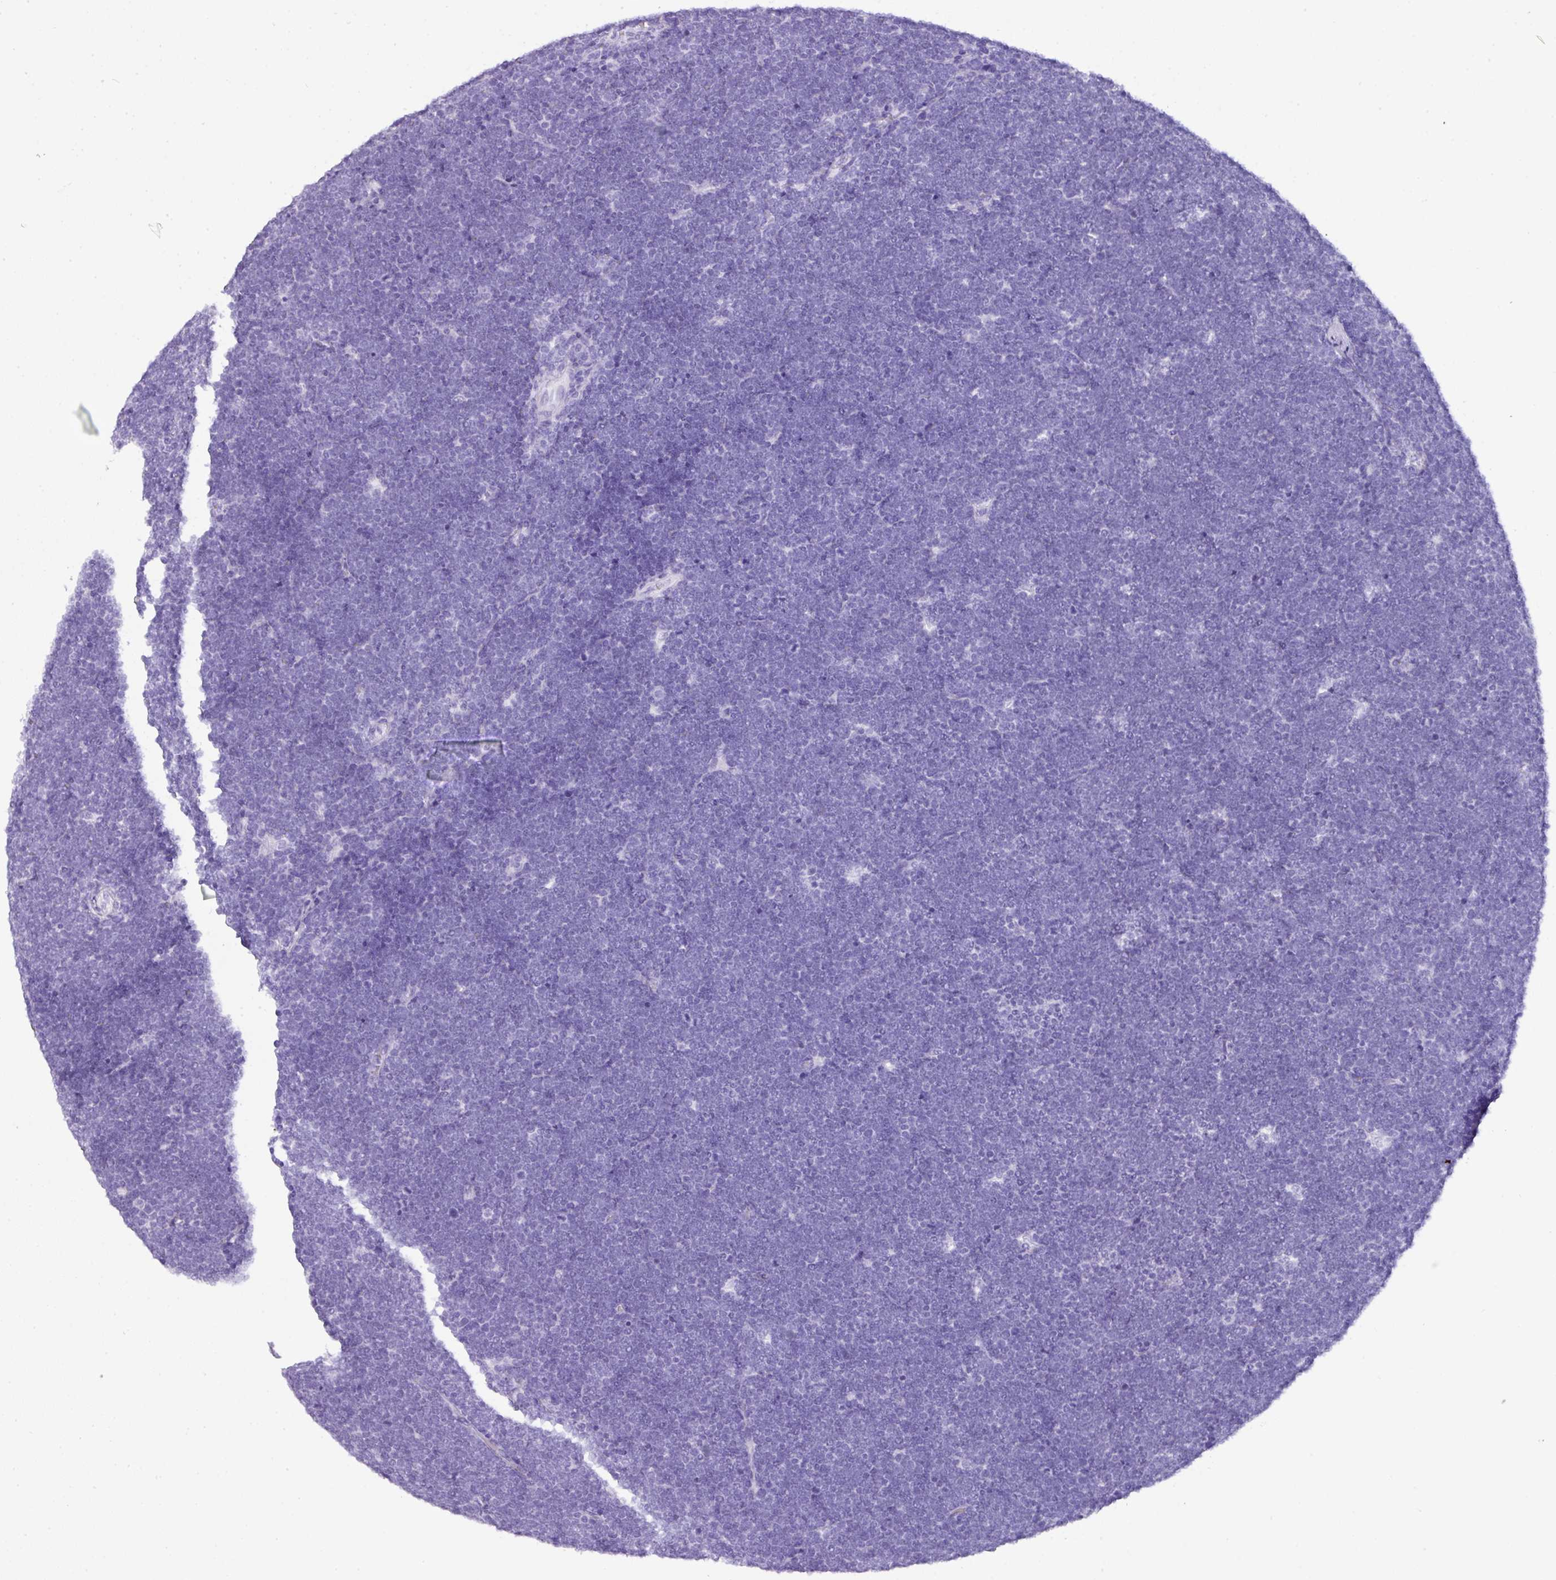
{"staining": {"intensity": "negative", "quantity": "none", "location": "none"}, "tissue": "lymphoma", "cell_type": "Tumor cells", "image_type": "cancer", "snomed": [{"axis": "morphology", "description": "Malignant lymphoma, non-Hodgkin's type, High grade"}, {"axis": "topography", "description": "Lymph node"}], "caption": "The image demonstrates no significant expression in tumor cells of high-grade malignant lymphoma, non-Hodgkin's type.", "gene": "TNP1", "patient": {"sex": "male", "age": 13}}